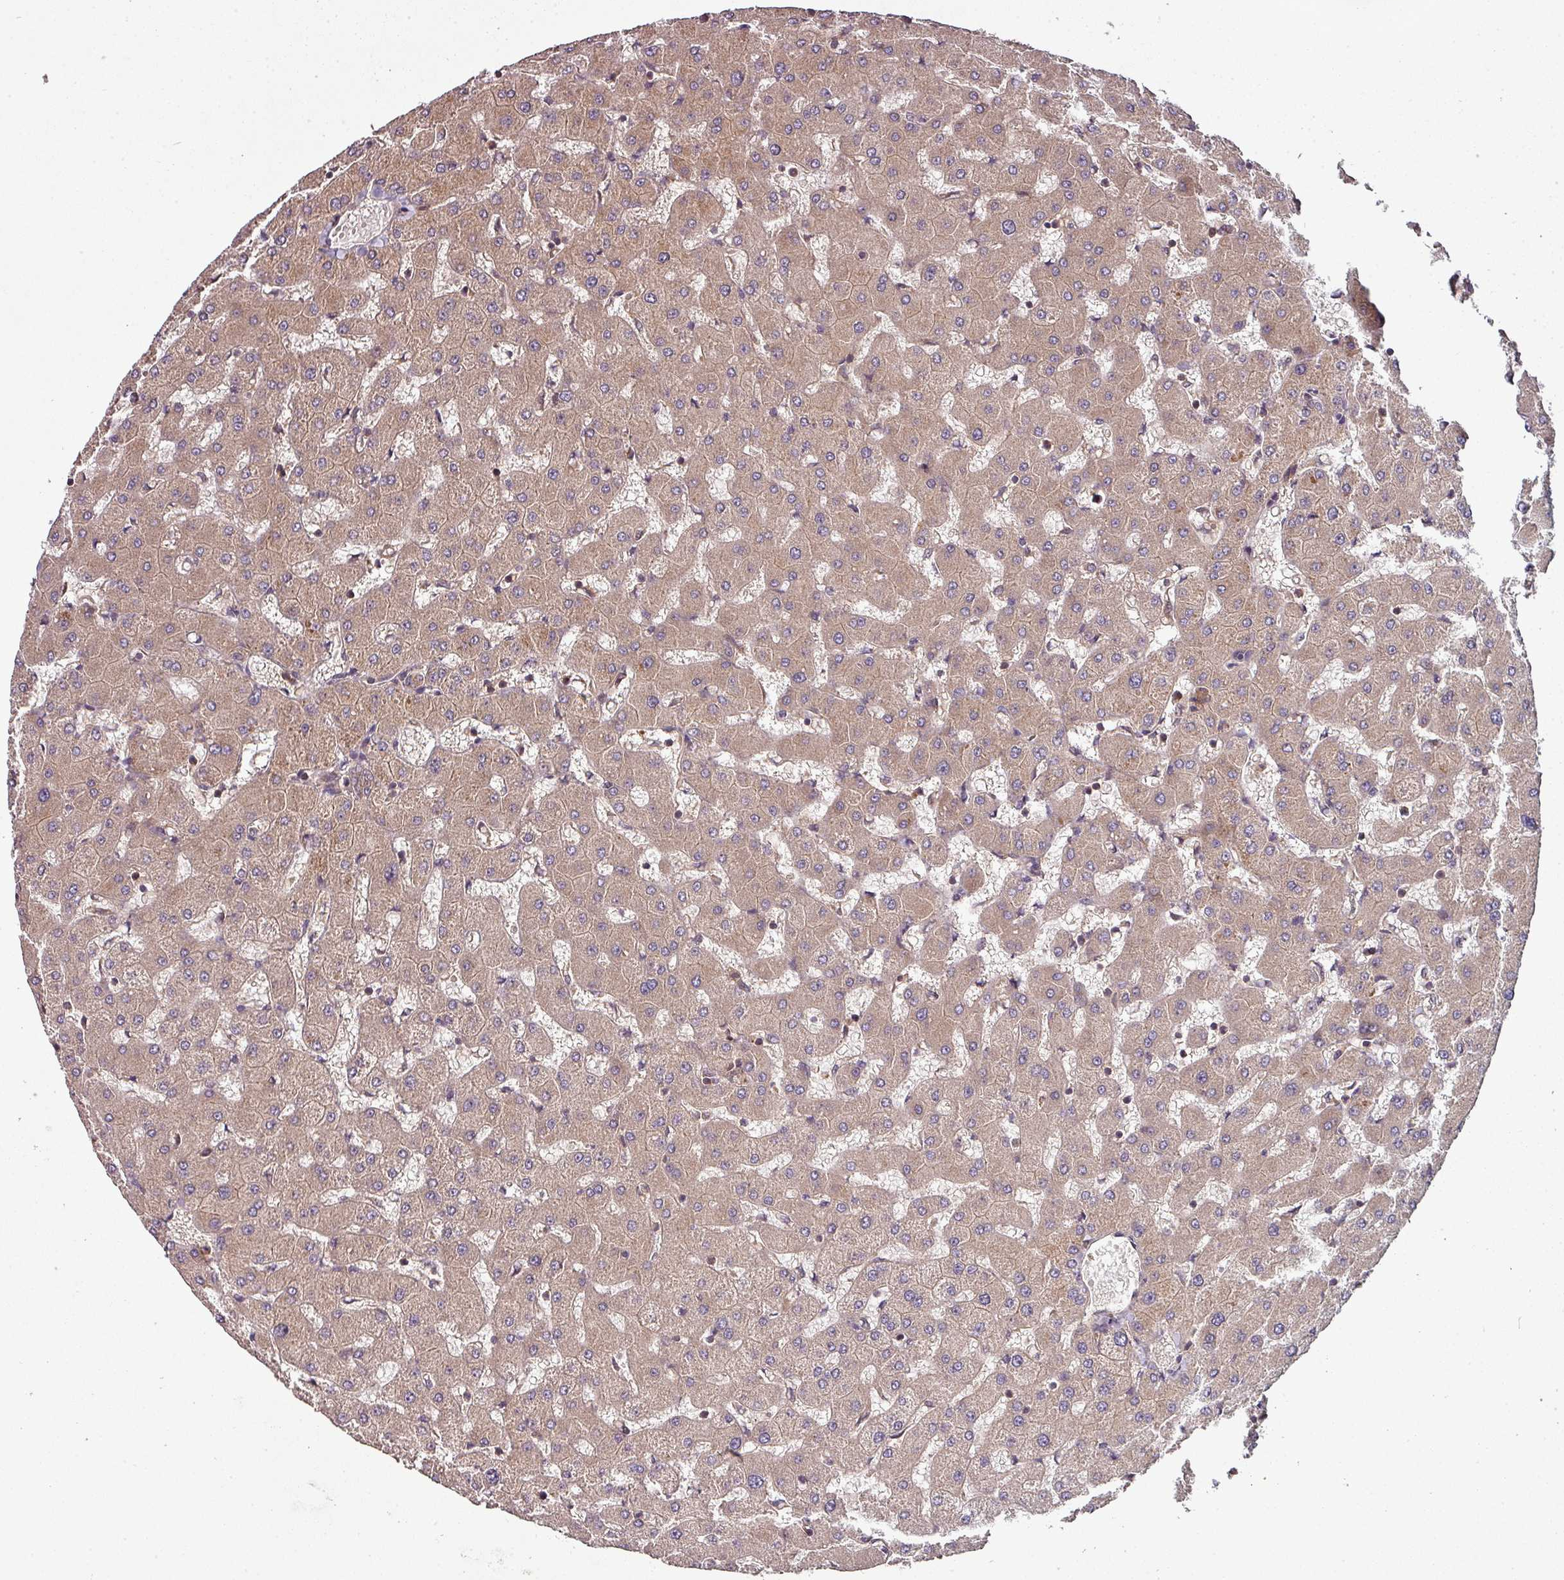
{"staining": {"intensity": "weak", "quantity": "25%-75%", "location": "cytoplasmic/membranous"}, "tissue": "liver", "cell_type": "Cholangiocytes", "image_type": "normal", "snomed": [{"axis": "morphology", "description": "Normal tissue, NOS"}, {"axis": "topography", "description": "Liver"}], "caption": "Liver stained with a brown dye exhibits weak cytoplasmic/membranous positive expression in about 25%-75% of cholangiocytes.", "gene": "GSKIP", "patient": {"sex": "female", "age": 63}}